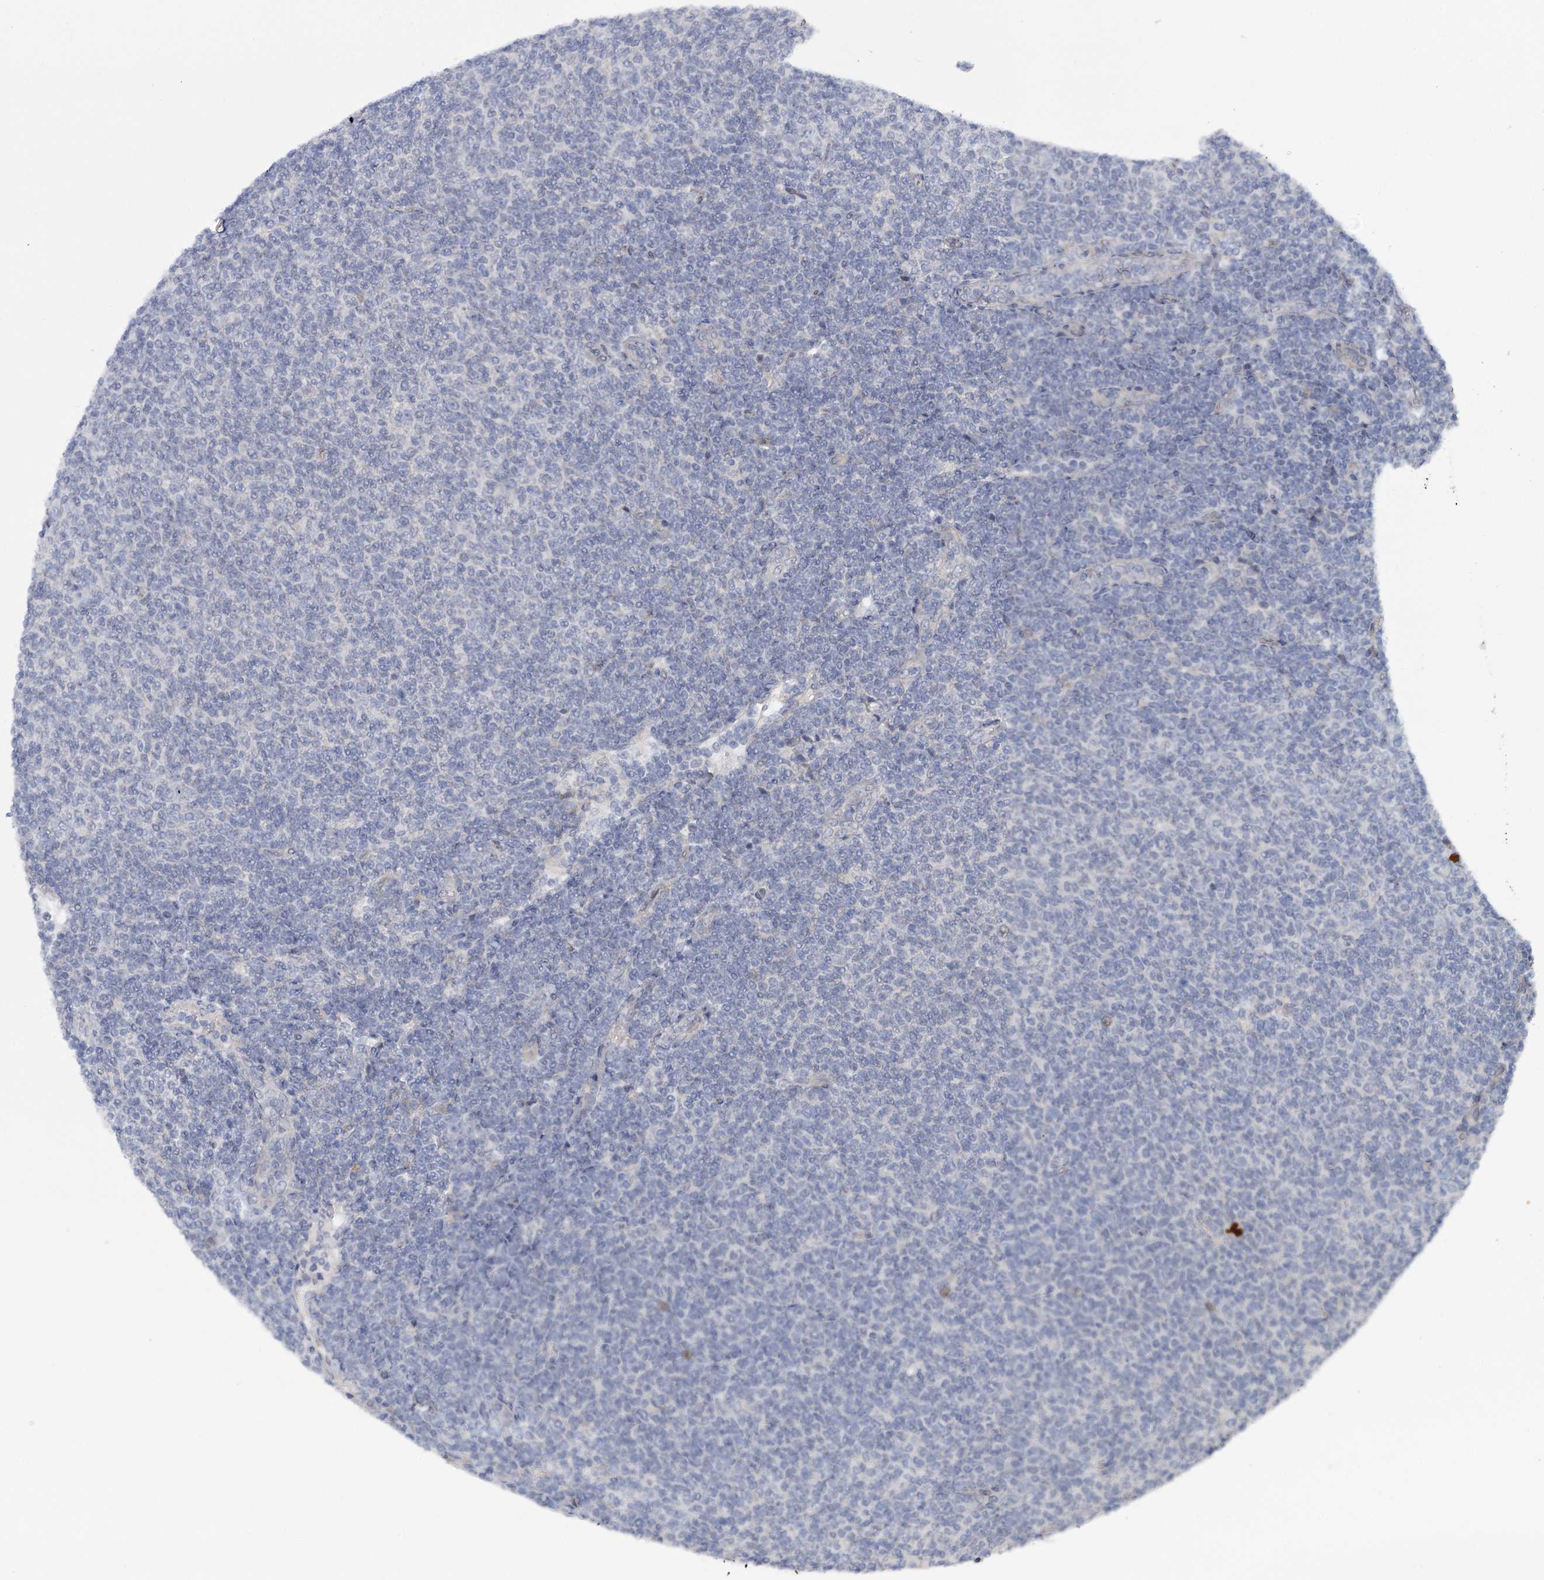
{"staining": {"intensity": "negative", "quantity": "none", "location": "none"}, "tissue": "lymphoma", "cell_type": "Tumor cells", "image_type": "cancer", "snomed": [{"axis": "morphology", "description": "Malignant lymphoma, non-Hodgkin's type, Low grade"}, {"axis": "topography", "description": "Lymph node"}], "caption": "Image shows no significant protein expression in tumor cells of low-grade malignant lymphoma, non-Hodgkin's type.", "gene": "MBLAC2", "patient": {"sex": "male", "age": 66}}